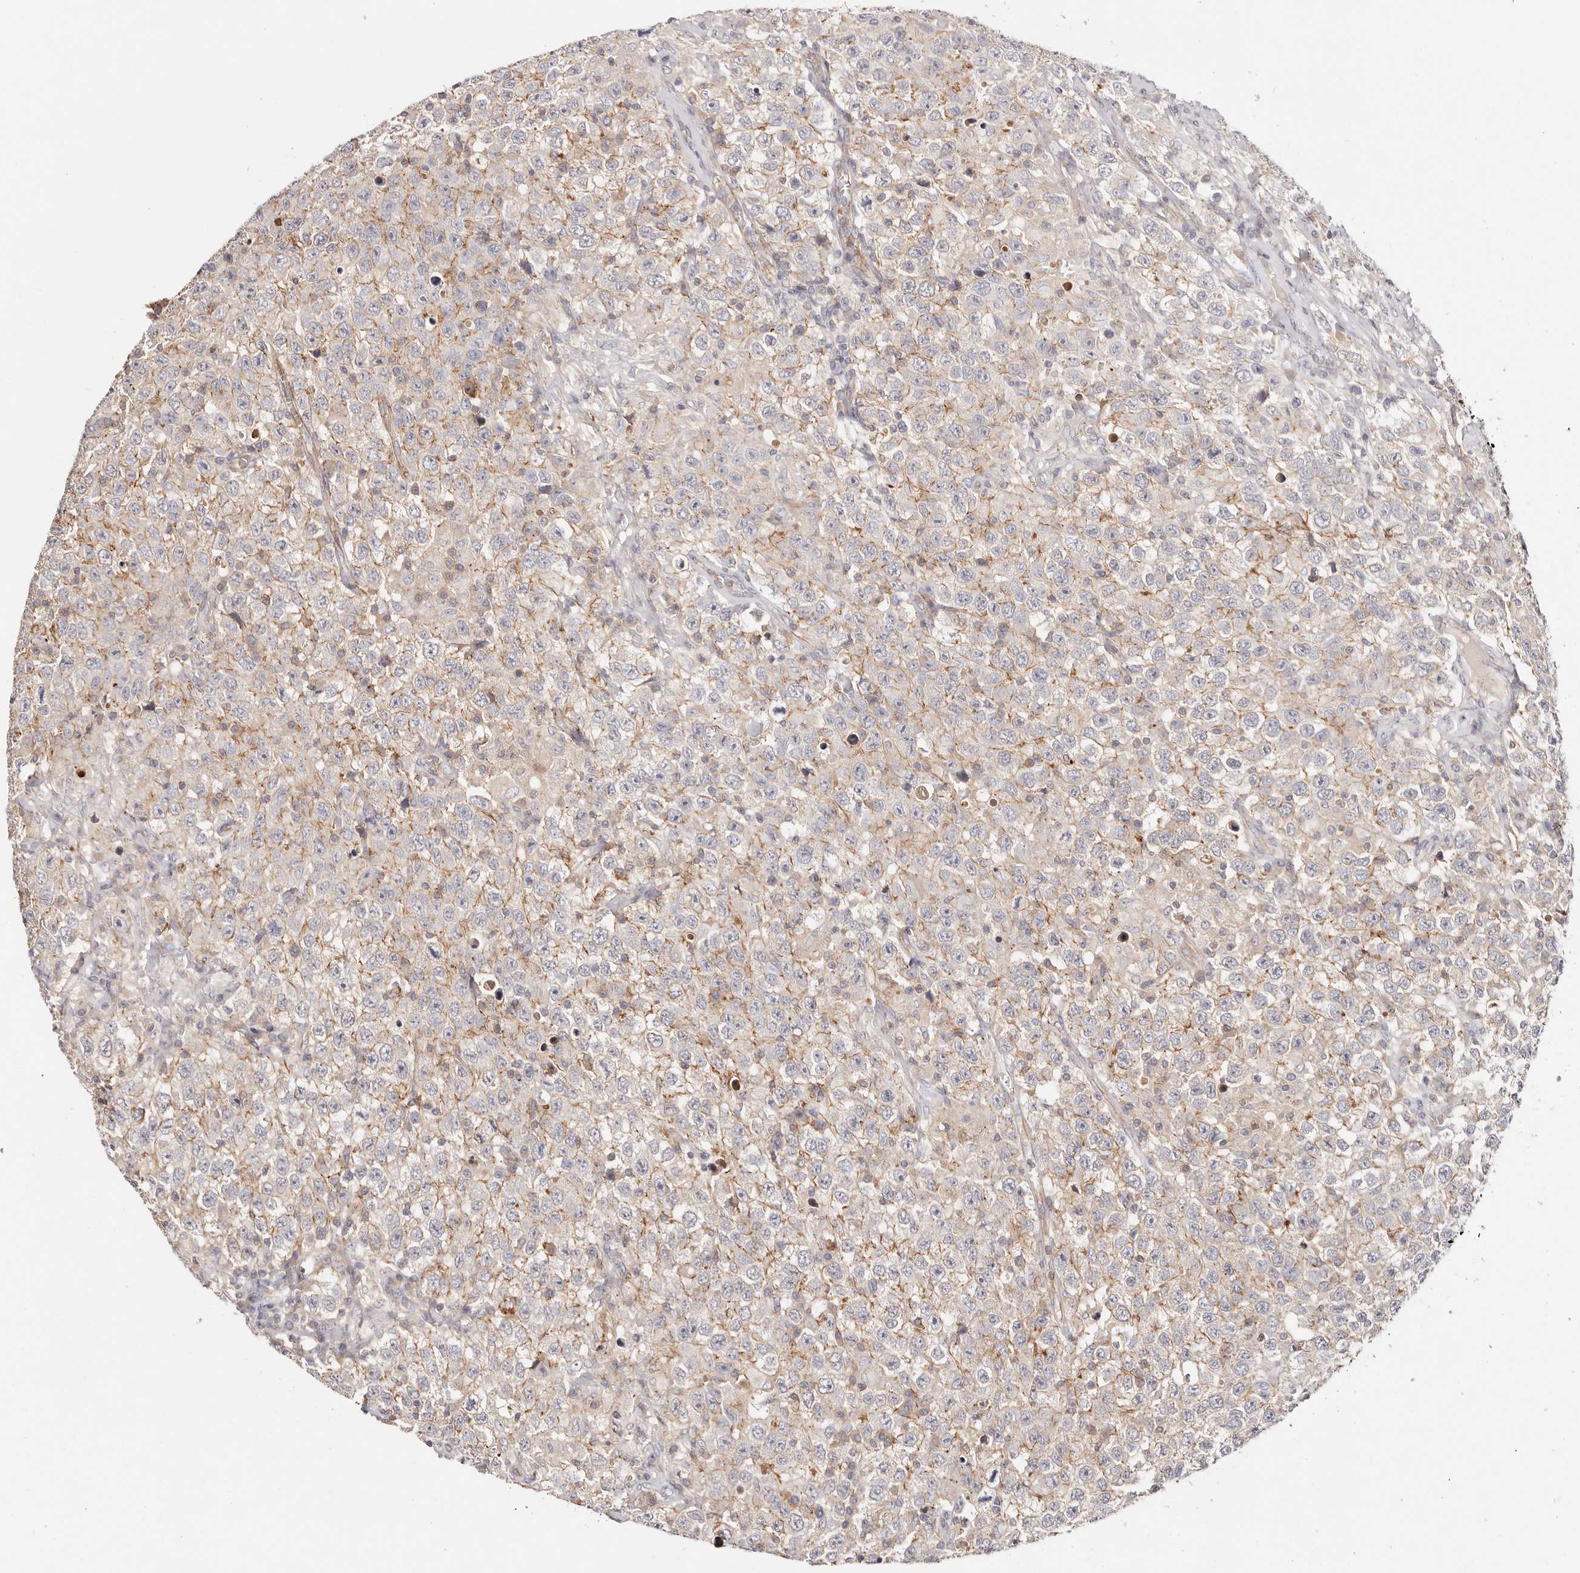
{"staining": {"intensity": "moderate", "quantity": "25%-75%", "location": "cytoplasmic/membranous"}, "tissue": "testis cancer", "cell_type": "Tumor cells", "image_type": "cancer", "snomed": [{"axis": "morphology", "description": "Seminoma, NOS"}, {"axis": "topography", "description": "Testis"}], "caption": "A high-resolution micrograph shows immunohistochemistry staining of testis cancer, which exhibits moderate cytoplasmic/membranous staining in approximately 25%-75% of tumor cells.", "gene": "SLC35B2", "patient": {"sex": "male", "age": 41}}